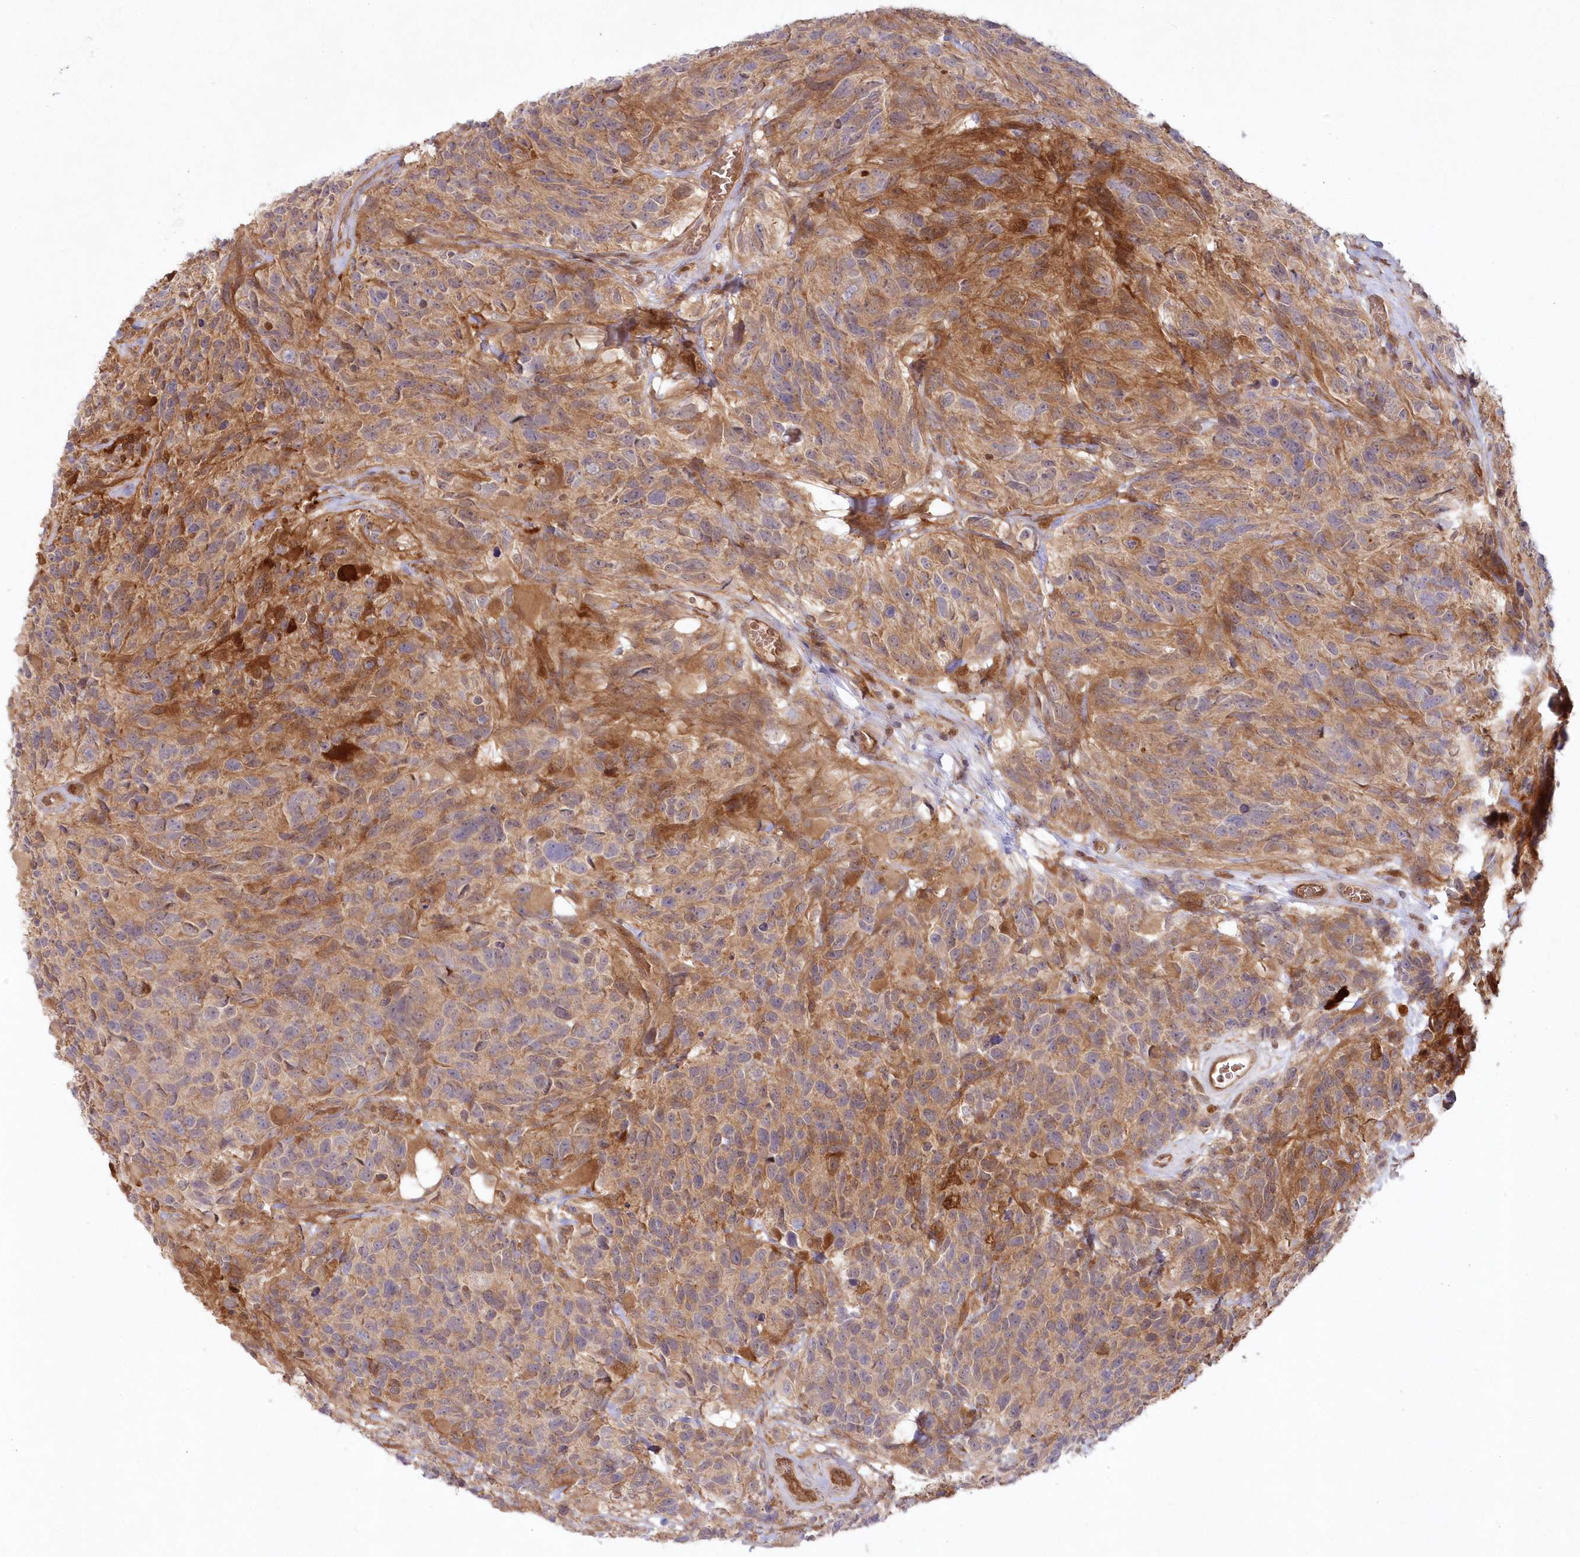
{"staining": {"intensity": "weak", "quantity": ">75%", "location": "cytoplasmic/membranous"}, "tissue": "glioma", "cell_type": "Tumor cells", "image_type": "cancer", "snomed": [{"axis": "morphology", "description": "Glioma, malignant, High grade"}, {"axis": "topography", "description": "Brain"}], "caption": "This is an image of immunohistochemistry staining of malignant glioma (high-grade), which shows weak staining in the cytoplasmic/membranous of tumor cells.", "gene": "GBE1", "patient": {"sex": "male", "age": 69}}